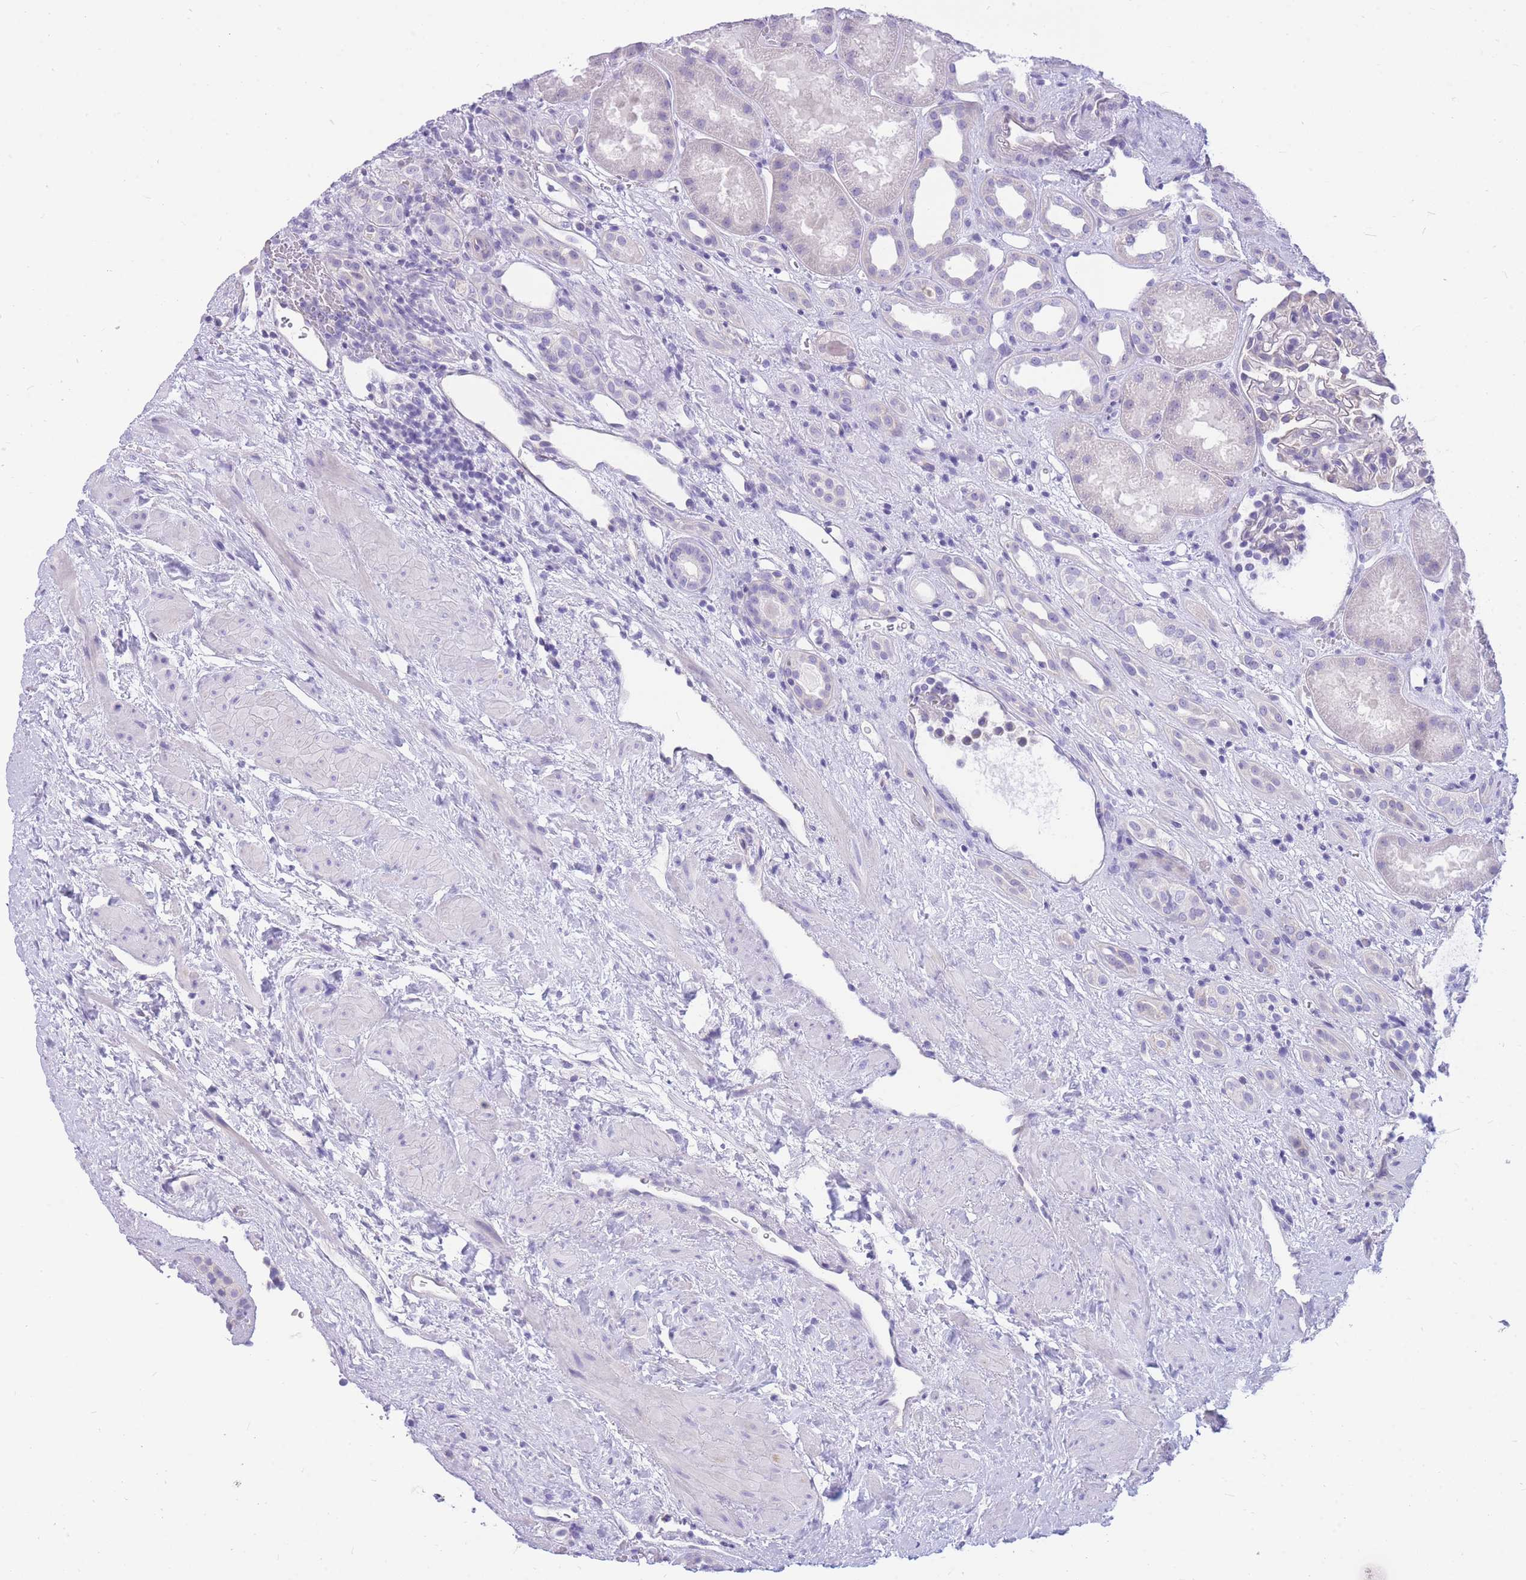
{"staining": {"intensity": "negative", "quantity": "none", "location": "none"}, "tissue": "kidney", "cell_type": "Cells in glomeruli", "image_type": "normal", "snomed": [{"axis": "morphology", "description": "Normal tissue, NOS"}, {"axis": "topography", "description": "Kidney"}], "caption": "This is an immunohistochemistry micrograph of unremarkable human kidney. There is no expression in cells in glomeruli.", "gene": "ZNF311", "patient": {"sex": "male", "age": 61}}